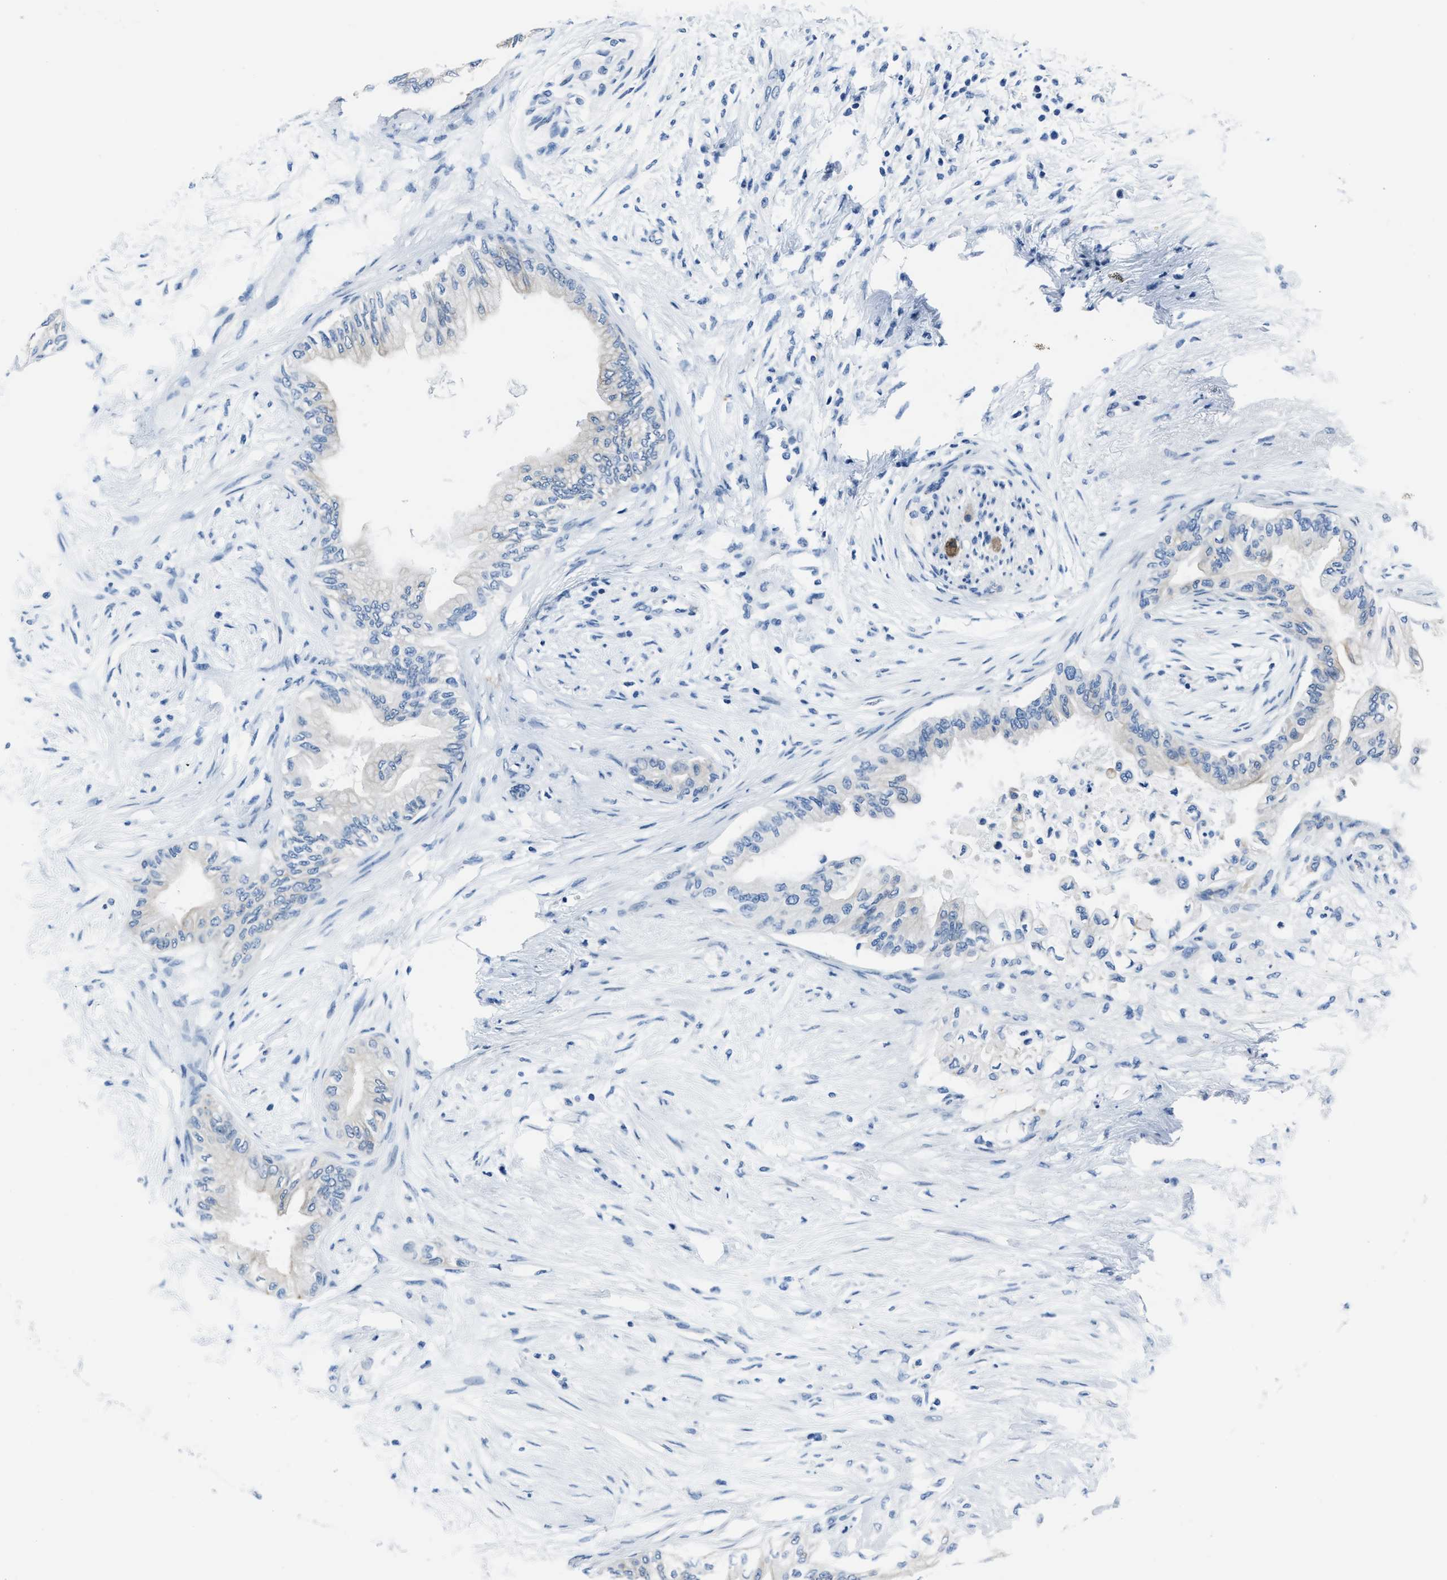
{"staining": {"intensity": "negative", "quantity": "none", "location": "none"}, "tissue": "pancreatic cancer", "cell_type": "Tumor cells", "image_type": "cancer", "snomed": [{"axis": "morphology", "description": "Normal tissue, NOS"}, {"axis": "morphology", "description": "Adenocarcinoma, NOS"}, {"axis": "topography", "description": "Pancreas"}, {"axis": "topography", "description": "Duodenum"}], "caption": "Immunohistochemistry of human pancreatic cancer (adenocarcinoma) reveals no positivity in tumor cells.", "gene": "ASZ1", "patient": {"sex": "female", "age": 60}}